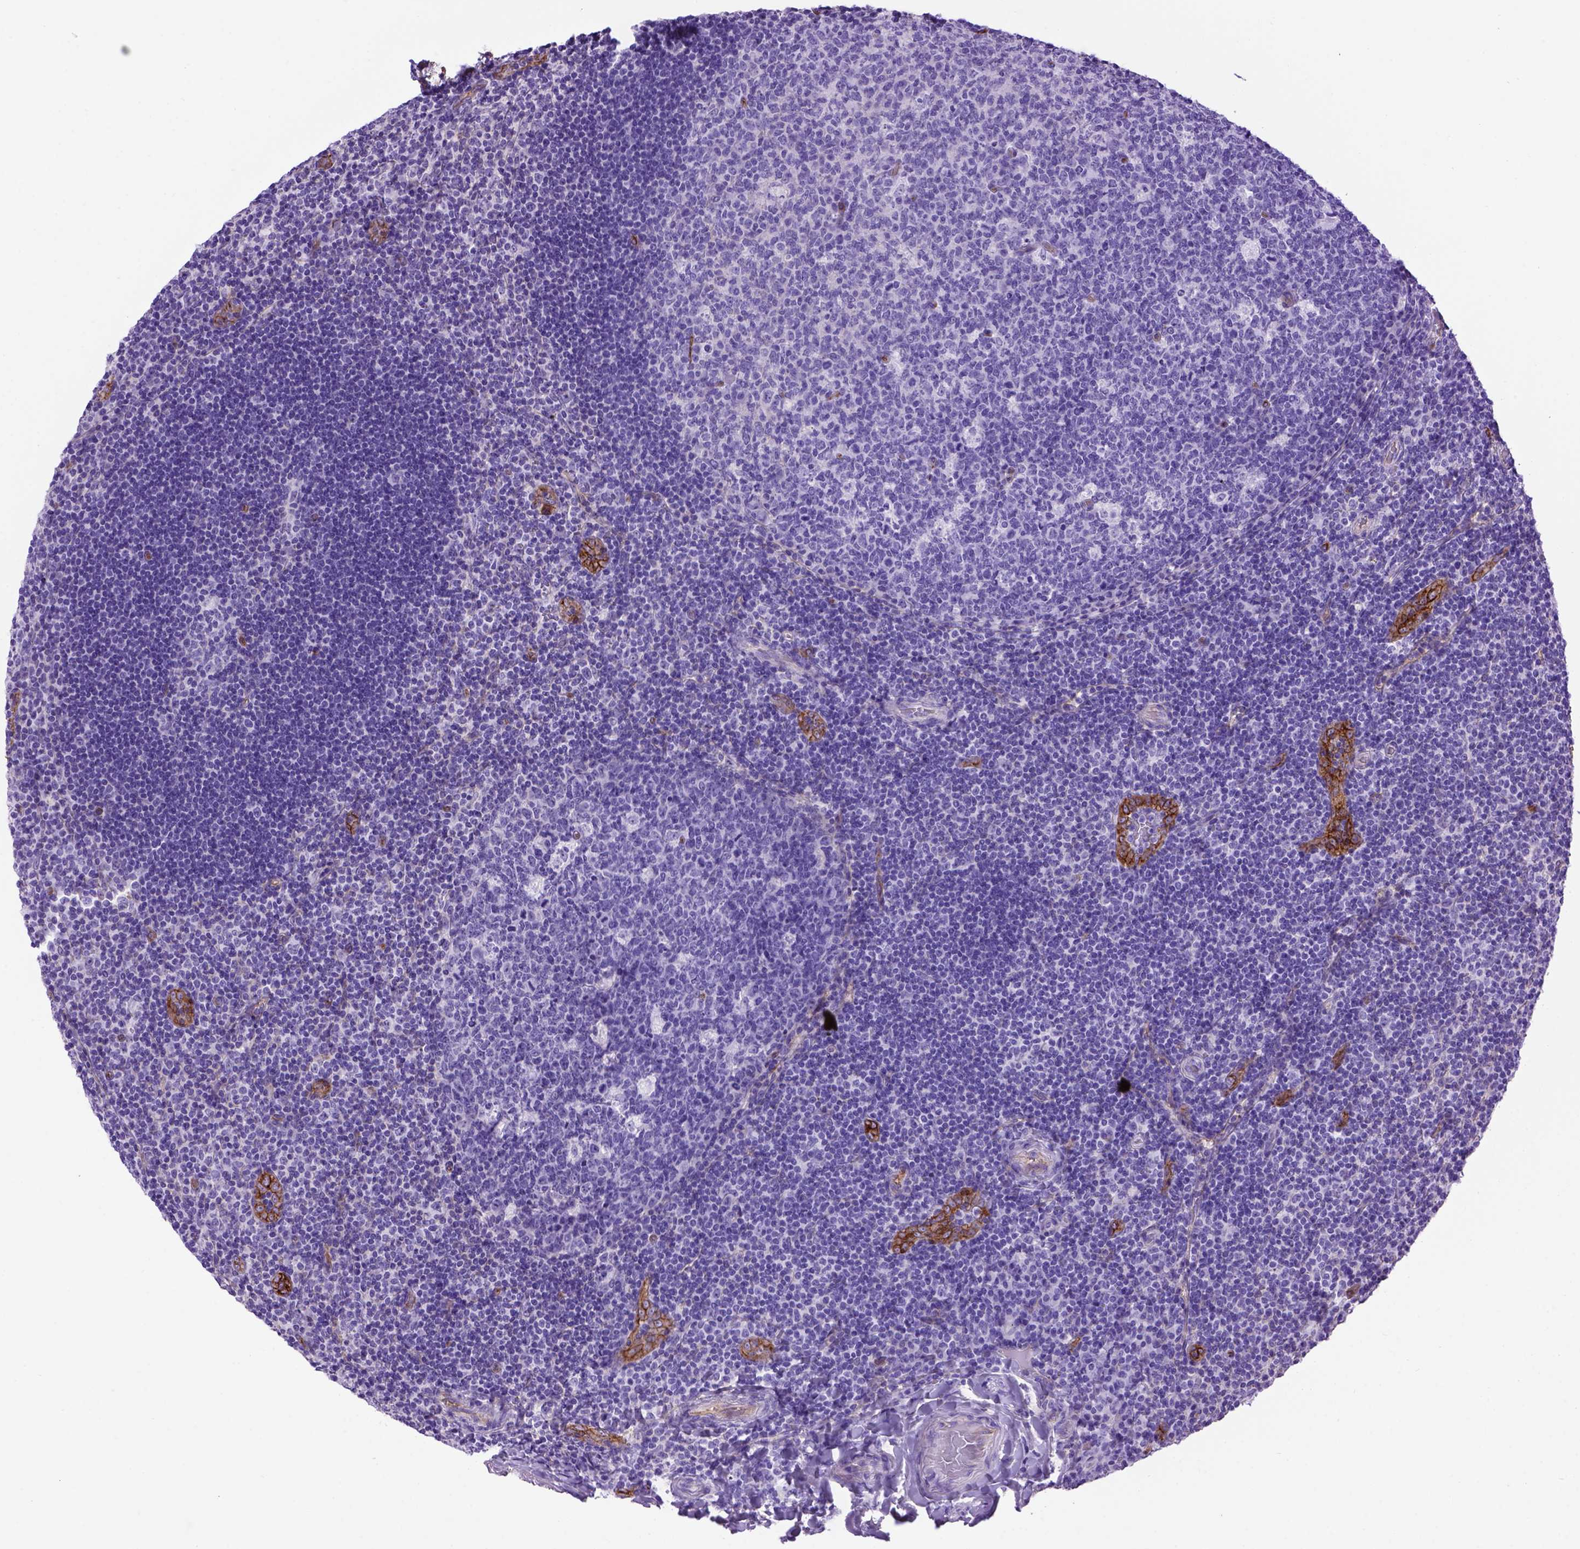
{"staining": {"intensity": "negative", "quantity": "none", "location": "none"}, "tissue": "tonsil", "cell_type": "Germinal center cells", "image_type": "normal", "snomed": [{"axis": "morphology", "description": "Normal tissue, NOS"}, {"axis": "topography", "description": "Tonsil"}], "caption": "IHC micrograph of unremarkable tonsil: human tonsil stained with DAB reveals no significant protein expression in germinal center cells. (DAB (3,3'-diaminobenzidine) IHC, high magnification).", "gene": "ENG", "patient": {"sex": "male", "age": 17}}